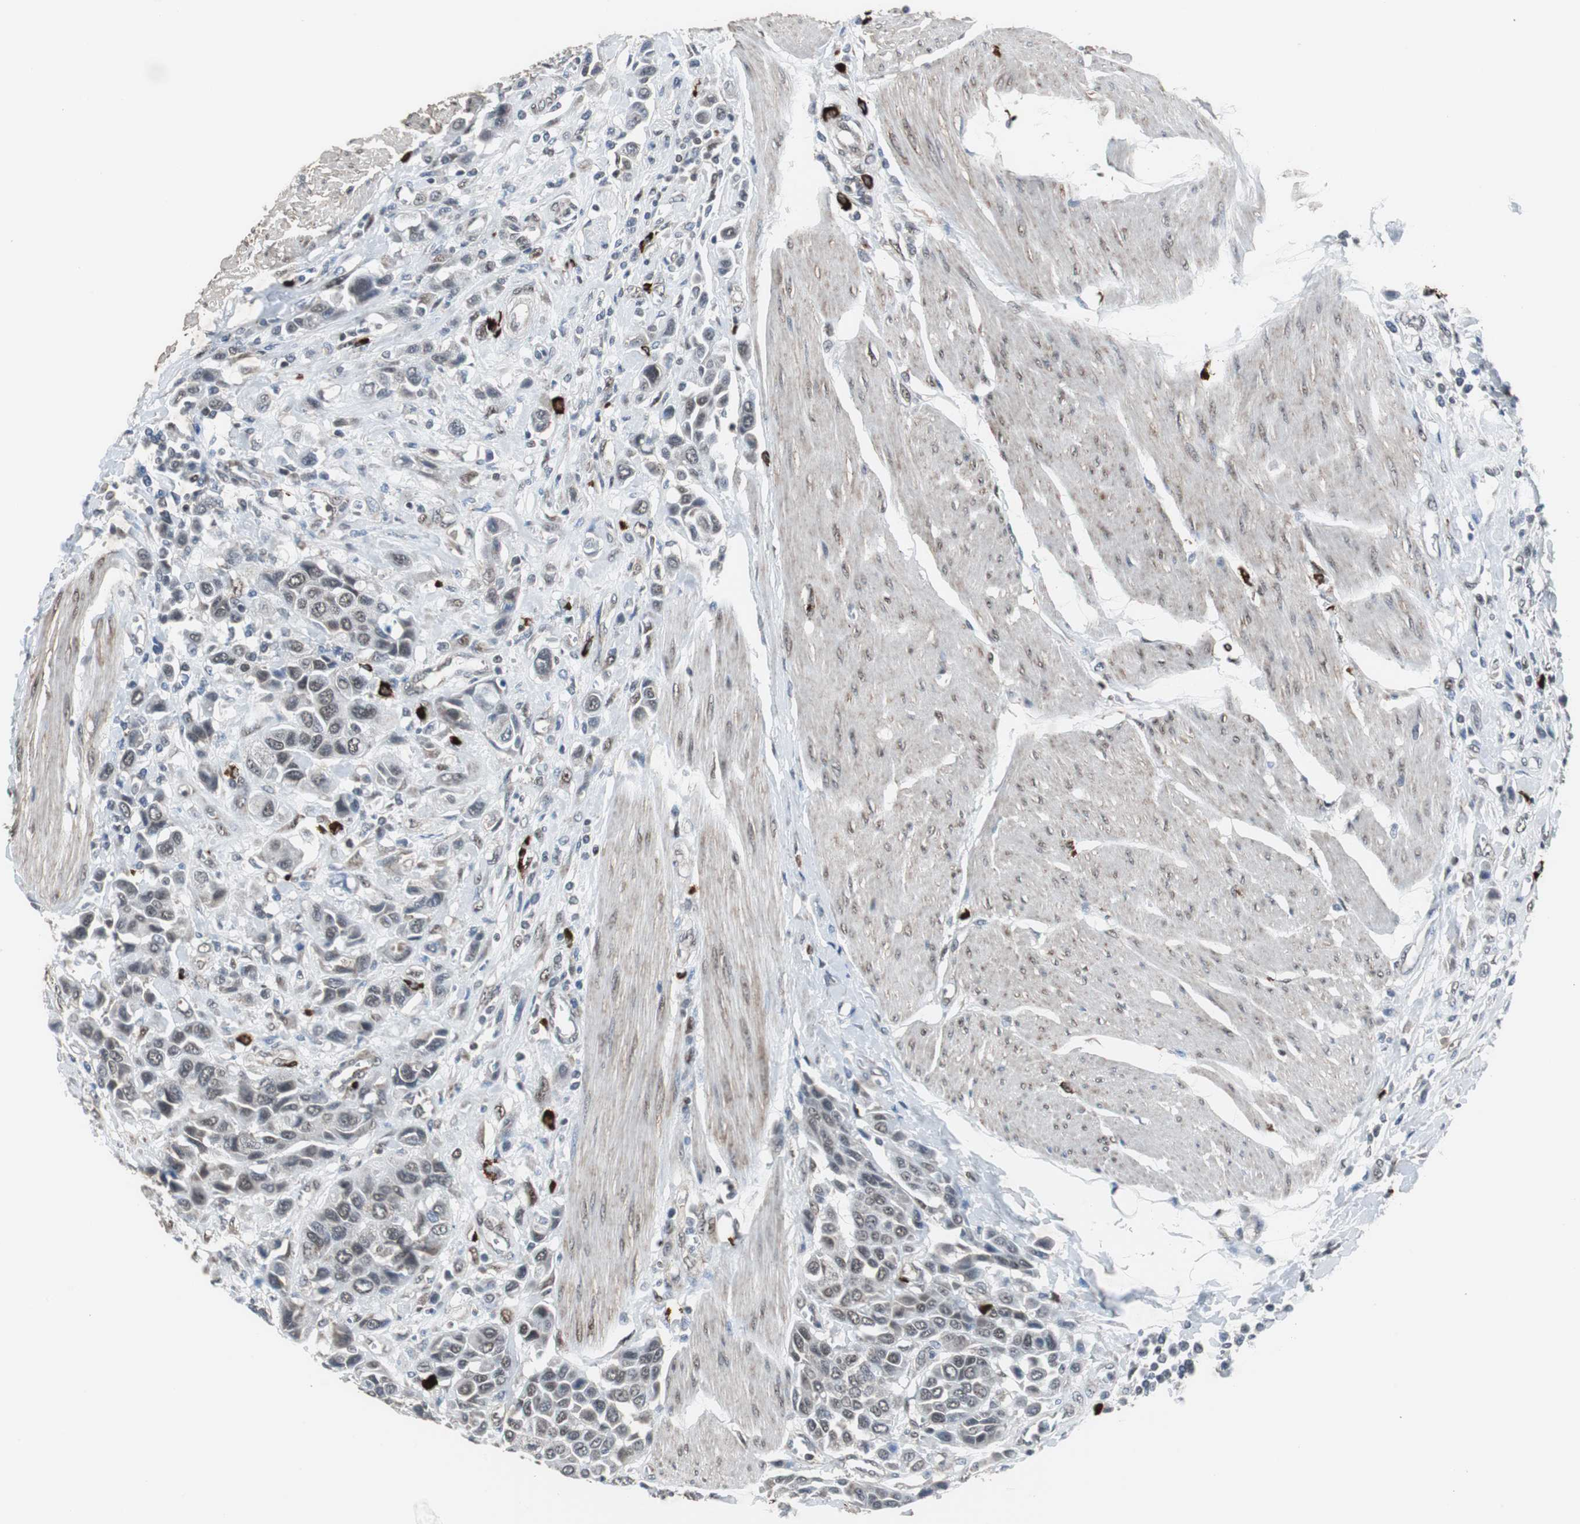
{"staining": {"intensity": "weak", "quantity": ">75%", "location": "nuclear"}, "tissue": "urothelial cancer", "cell_type": "Tumor cells", "image_type": "cancer", "snomed": [{"axis": "morphology", "description": "Urothelial carcinoma, High grade"}, {"axis": "topography", "description": "Urinary bladder"}], "caption": "Urothelial carcinoma (high-grade) stained for a protein displays weak nuclear positivity in tumor cells.", "gene": "ZHX2", "patient": {"sex": "male", "age": 50}}